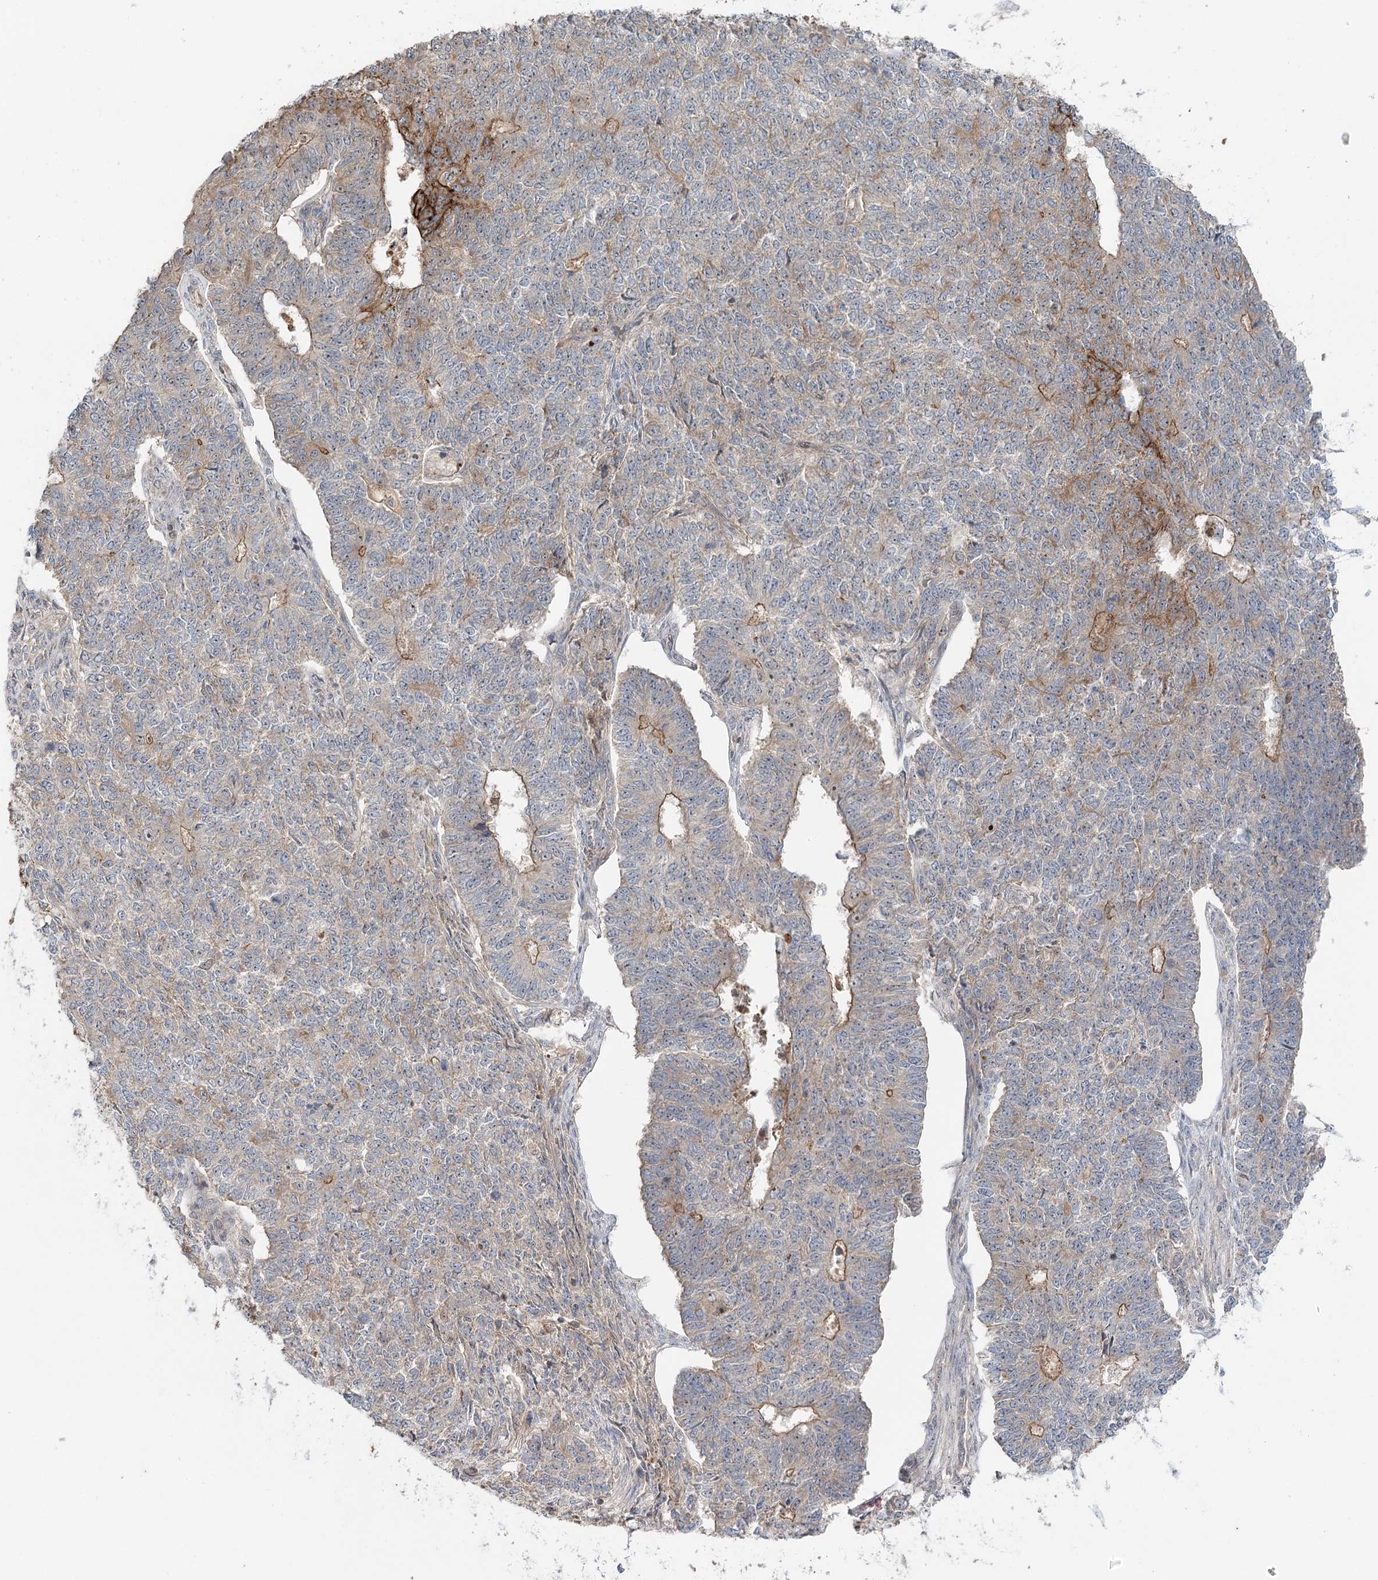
{"staining": {"intensity": "strong", "quantity": "<25%", "location": "cytoplasmic/membranous"}, "tissue": "endometrial cancer", "cell_type": "Tumor cells", "image_type": "cancer", "snomed": [{"axis": "morphology", "description": "Adenocarcinoma, NOS"}, {"axis": "topography", "description": "Endometrium"}], "caption": "Protein staining by IHC shows strong cytoplasmic/membranous expression in about <25% of tumor cells in endometrial cancer.", "gene": "RAPGEF6", "patient": {"sex": "female", "age": 32}}